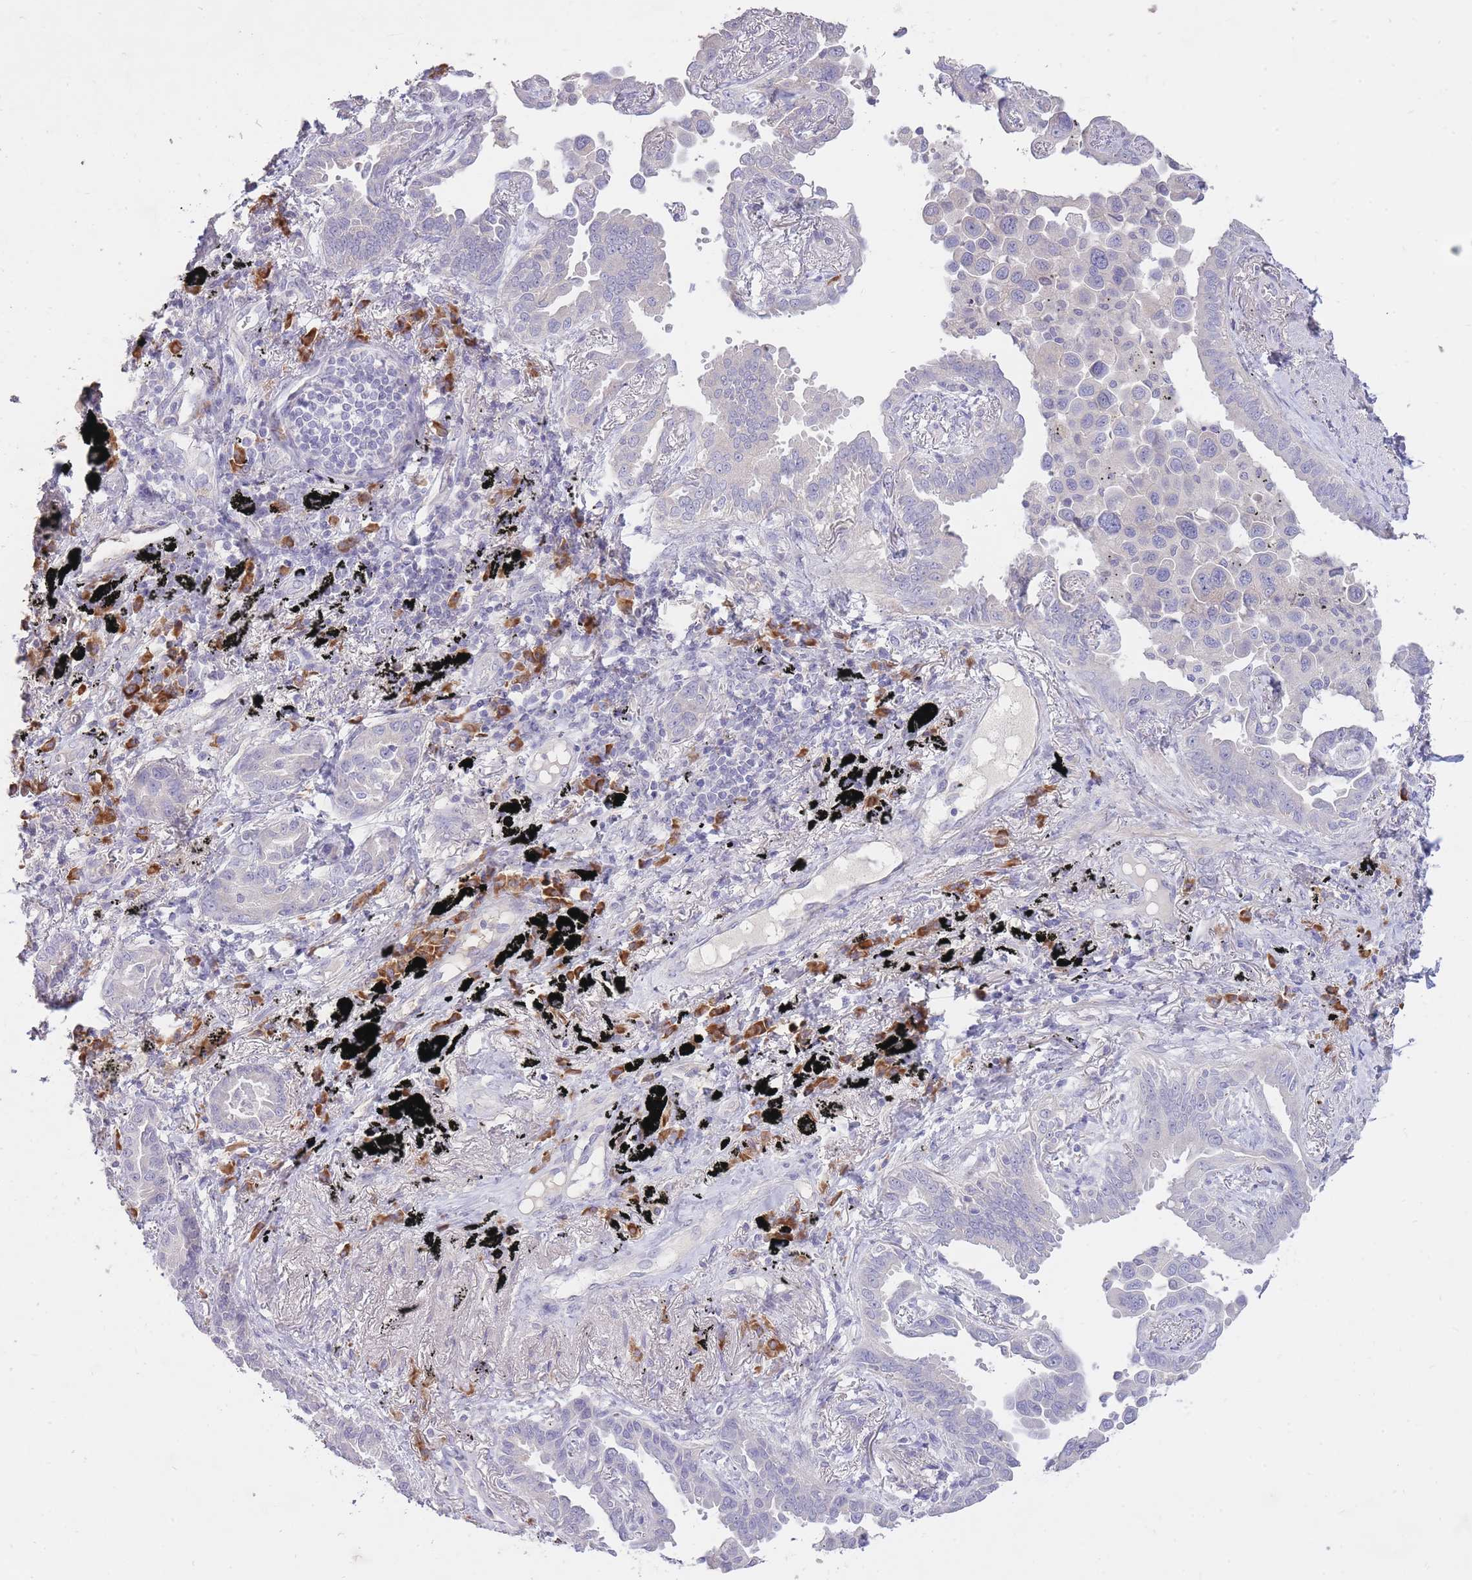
{"staining": {"intensity": "negative", "quantity": "none", "location": "none"}, "tissue": "lung cancer", "cell_type": "Tumor cells", "image_type": "cancer", "snomed": [{"axis": "morphology", "description": "Adenocarcinoma, NOS"}, {"axis": "topography", "description": "Lung"}], "caption": "Photomicrograph shows no protein expression in tumor cells of adenocarcinoma (lung) tissue. (Stains: DAB (3,3'-diaminobenzidine) immunohistochemistry with hematoxylin counter stain, Microscopy: brightfield microscopy at high magnification).", "gene": "FRG2C", "patient": {"sex": "male", "age": 67}}